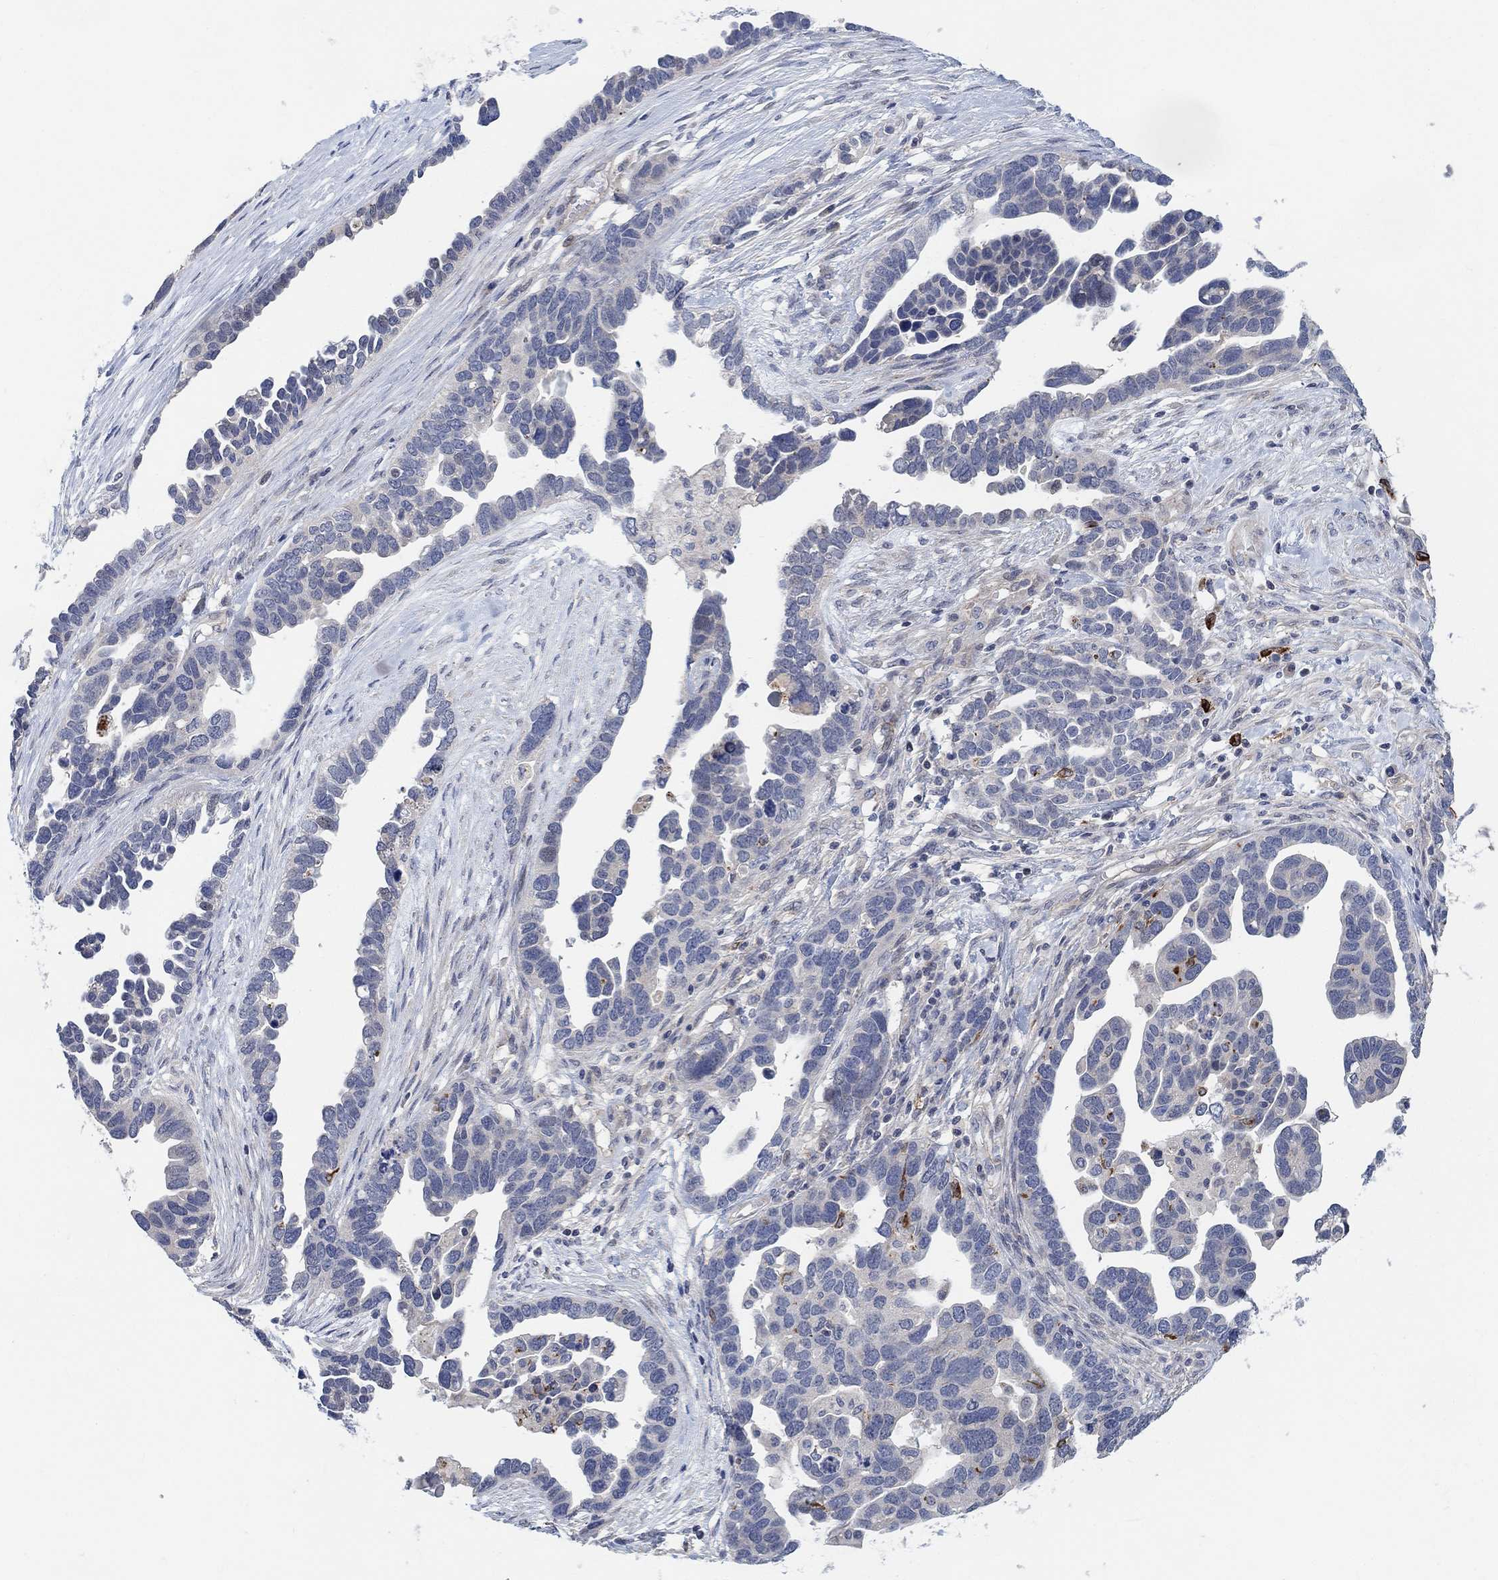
{"staining": {"intensity": "negative", "quantity": "none", "location": "none"}, "tissue": "ovarian cancer", "cell_type": "Tumor cells", "image_type": "cancer", "snomed": [{"axis": "morphology", "description": "Cystadenocarcinoma, serous, NOS"}, {"axis": "topography", "description": "Ovary"}], "caption": "Micrograph shows no significant protein expression in tumor cells of serous cystadenocarcinoma (ovarian).", "gene": "HCRTR1", "patient": {"sex": "female", "age": 54}}